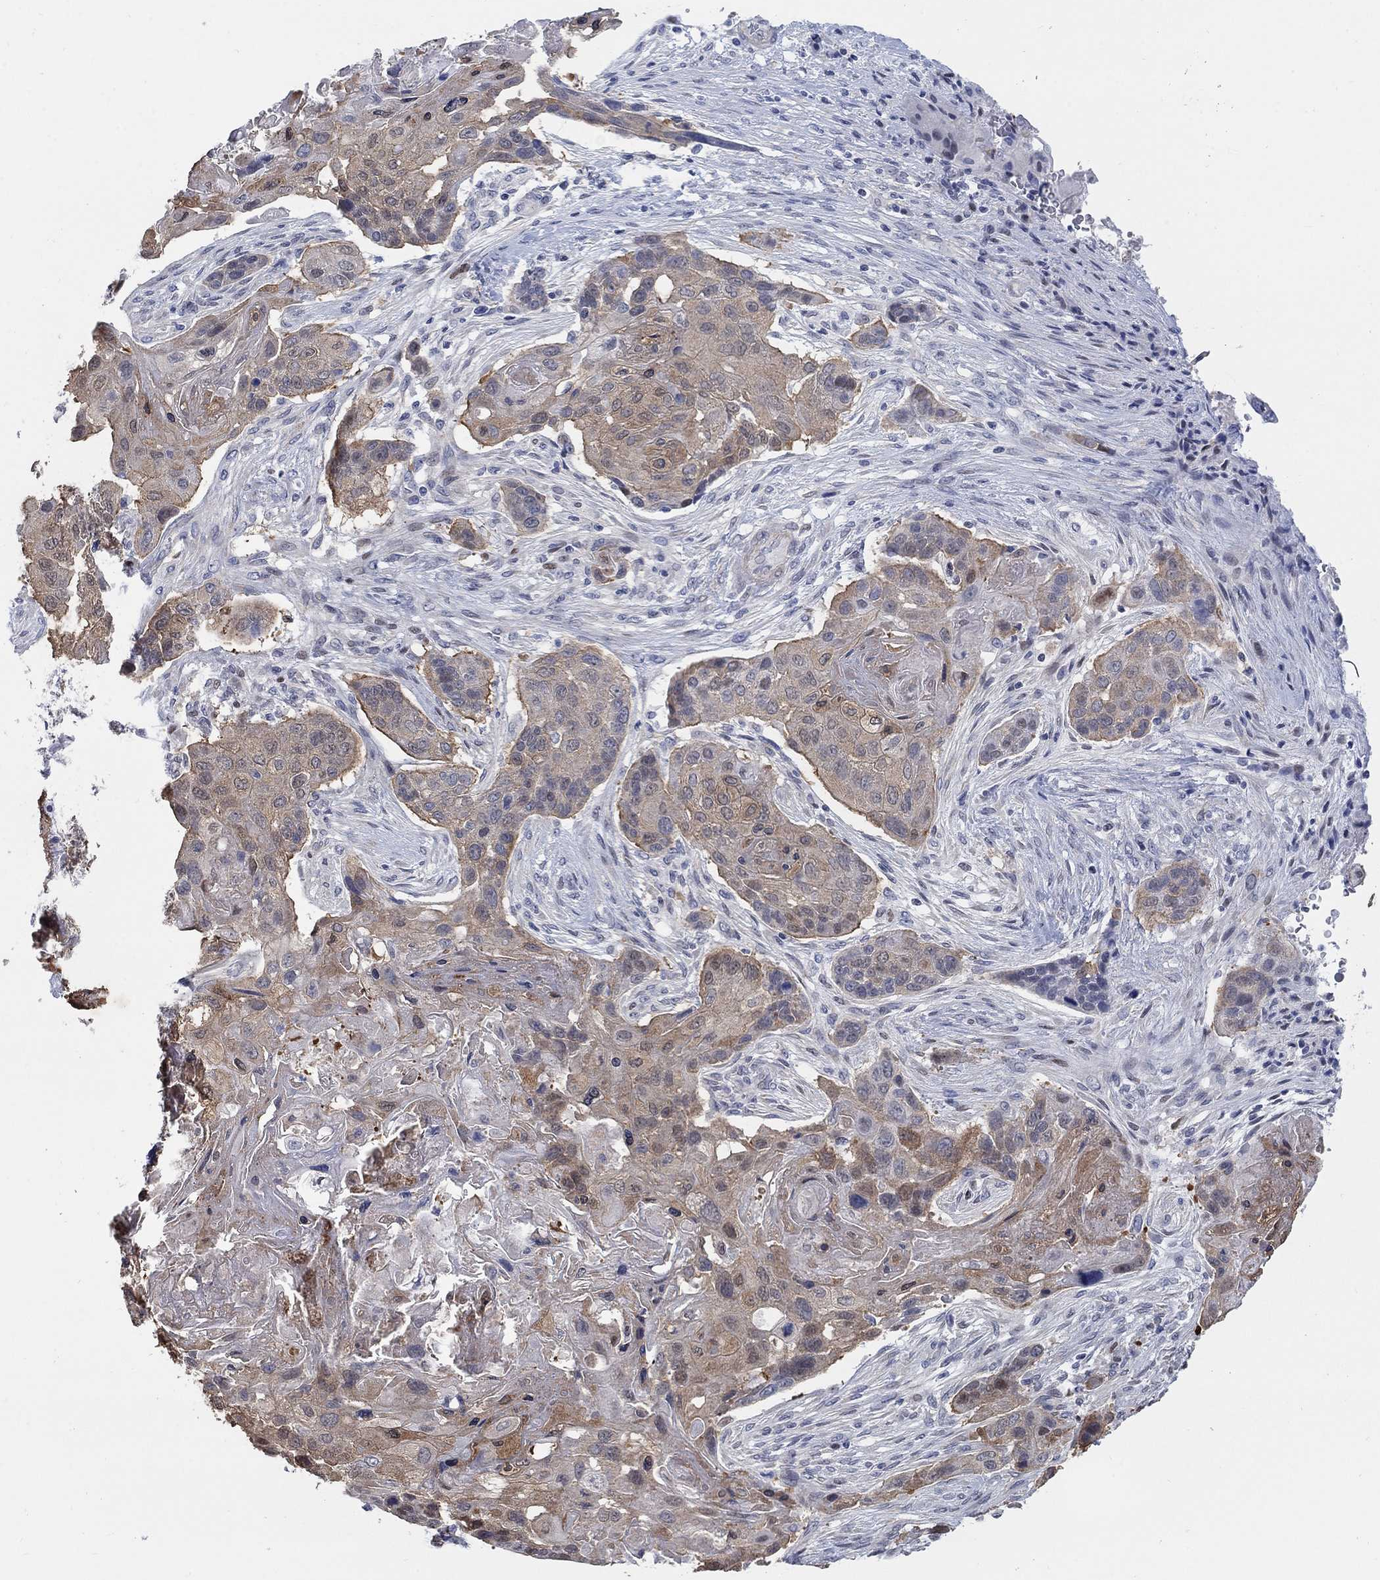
{"staining": {"intensity": "moderate", "quantity": "25%-75%", "location": "cytoplasmic/membranous,nuclear"}, "tissue": "lung cancer", "cell_type": "Tumor cells", "image_type": "cancer", "snomed": [{"axis": "morphology", "description": "Normal tissue, NOS"}, {"axis": "morphology", "description": "Squamous cell carcinoma, NOS"}, {"axis": "topography", "description": "Bronchus"}, {"axis": "topography", "description": "Lung"}], "caption": "IHC (DAB) staining of human lung cancer (squamous cell carcinoma) reveals moderate cytoplasmic/membranous and nuclear protein positivity in approximately 25%-75% of tumor cells. (DAB (3,3'-diaminobenzidine) IHC with brightfield microscopy, high magnification).", "gene": "MYO3A", "patient": {"sex": "male", "age": 69}}